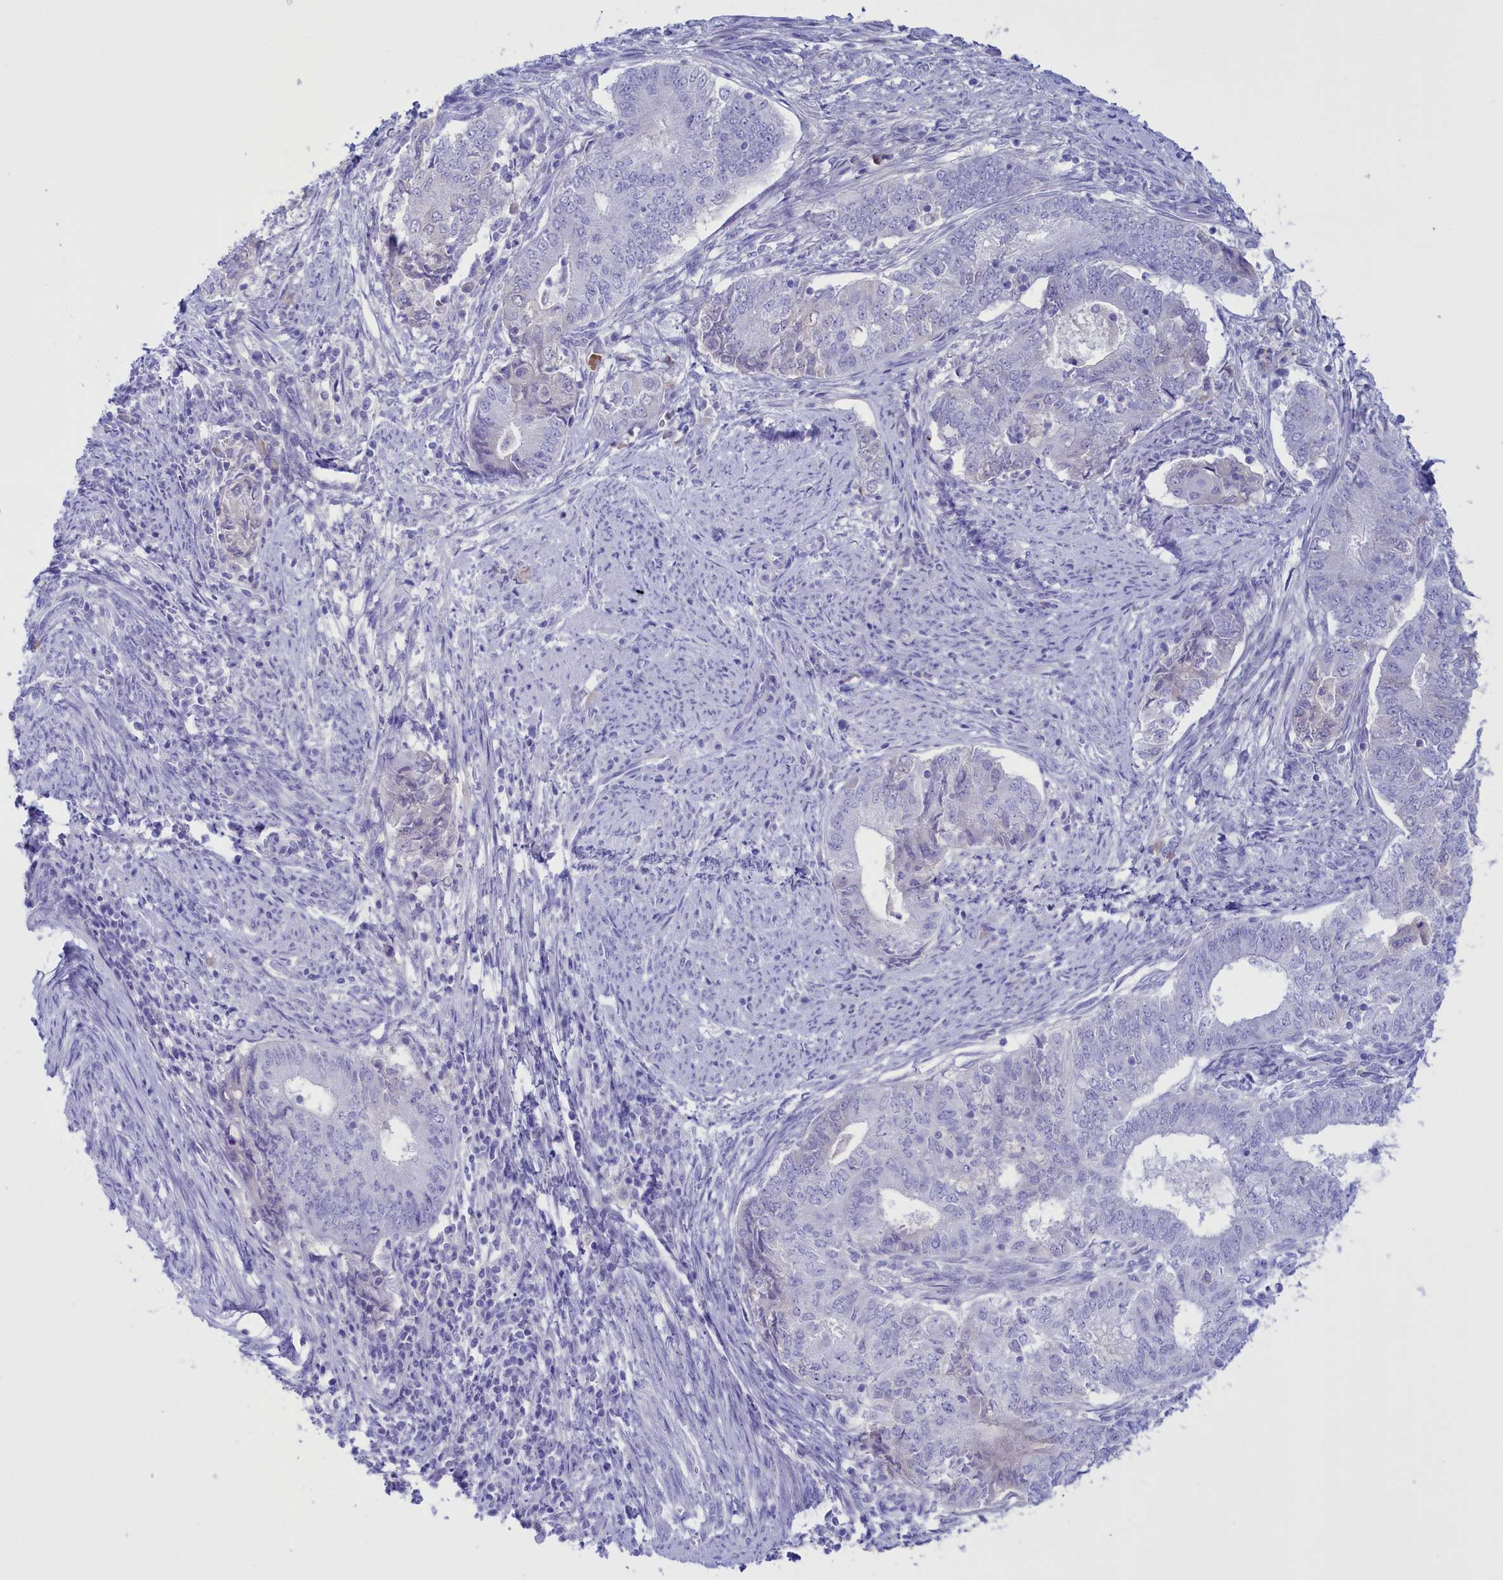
{"staining": {"intensity": "negative", "quantity": "none", "location": "none"}, "tissue": "endometrial cancer", "cell_type": "Tumor cells", "image_type": "cancer", "snomed": [{"axis": "morphology", "description": "Adenocarcinoma, NOS"}, {"axis": "topography", "description": "Endometrium"}], "caption": "High magnification brightfield microscopy of adenocarcinoma (endometrial) stained with DAB (brown) and counterstained with hematoxylin (blue): tumor cells show no significant expression. Brightfield microscopy of IHC stained with DAB (brown) and hematoxylin (blue), captured at high magnification.", "gene": "PROK2", "patient": {"sex": "female", "age": 62}}